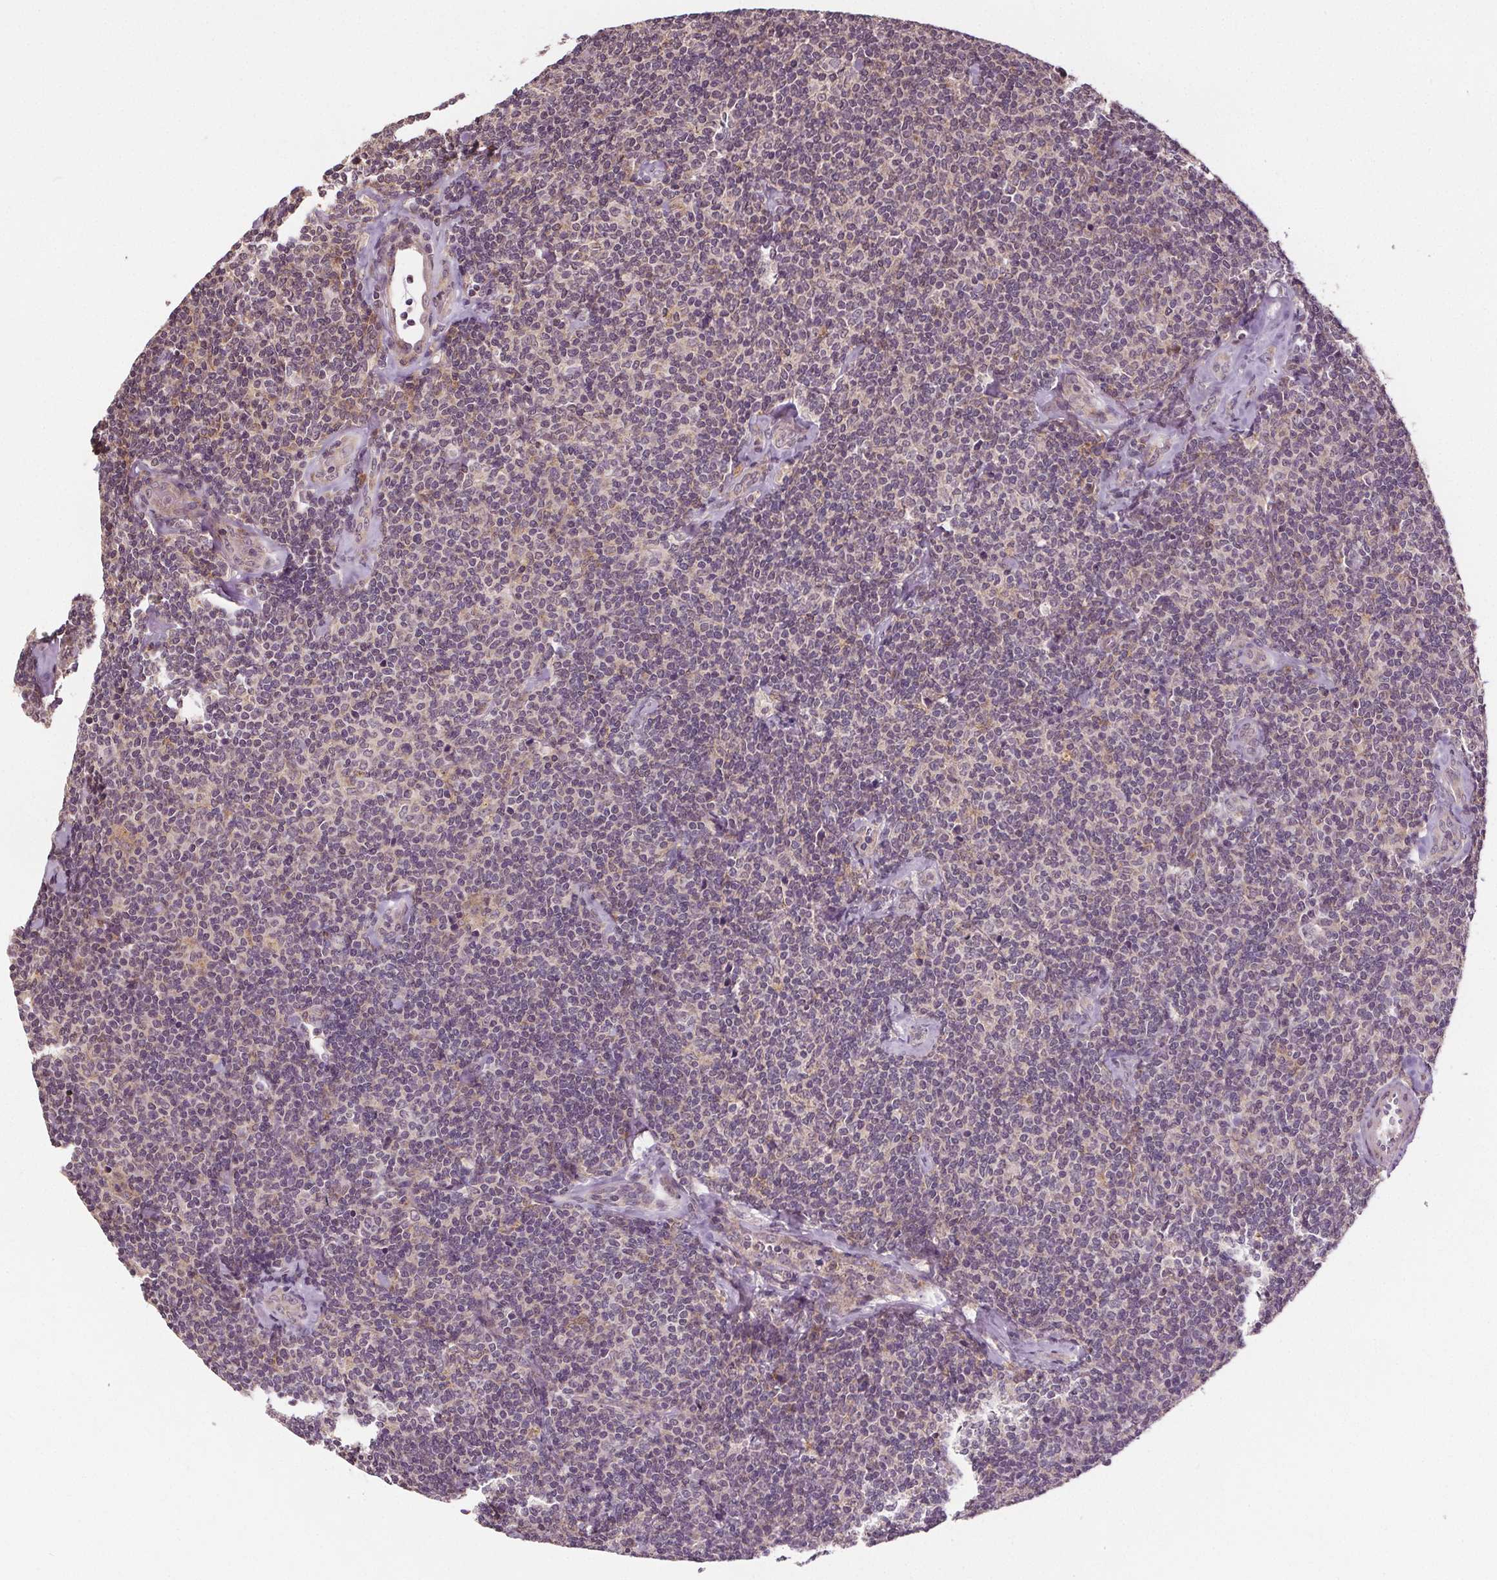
{"staining": {"intensity": "negative", "quantity": "none", "location": "none"}, "tissue": "lymphoma", "cell_type": "Tumor cells", "image_type": "cancer", "snomed": [{"axis": "morphology", "description": "Malignant lymphoma, non-Hodgkin's type, Low grade"}, {"axis": "topography", "description": "Lymph node"}], "caption": "DAB (3,3'-diaminobenzidine) immunohistochemical staining of human lymphoma exhibits no significant staining in tumor cells.", "gene": "EPHB3", "patient": {"sex": "female", "age": 56}}